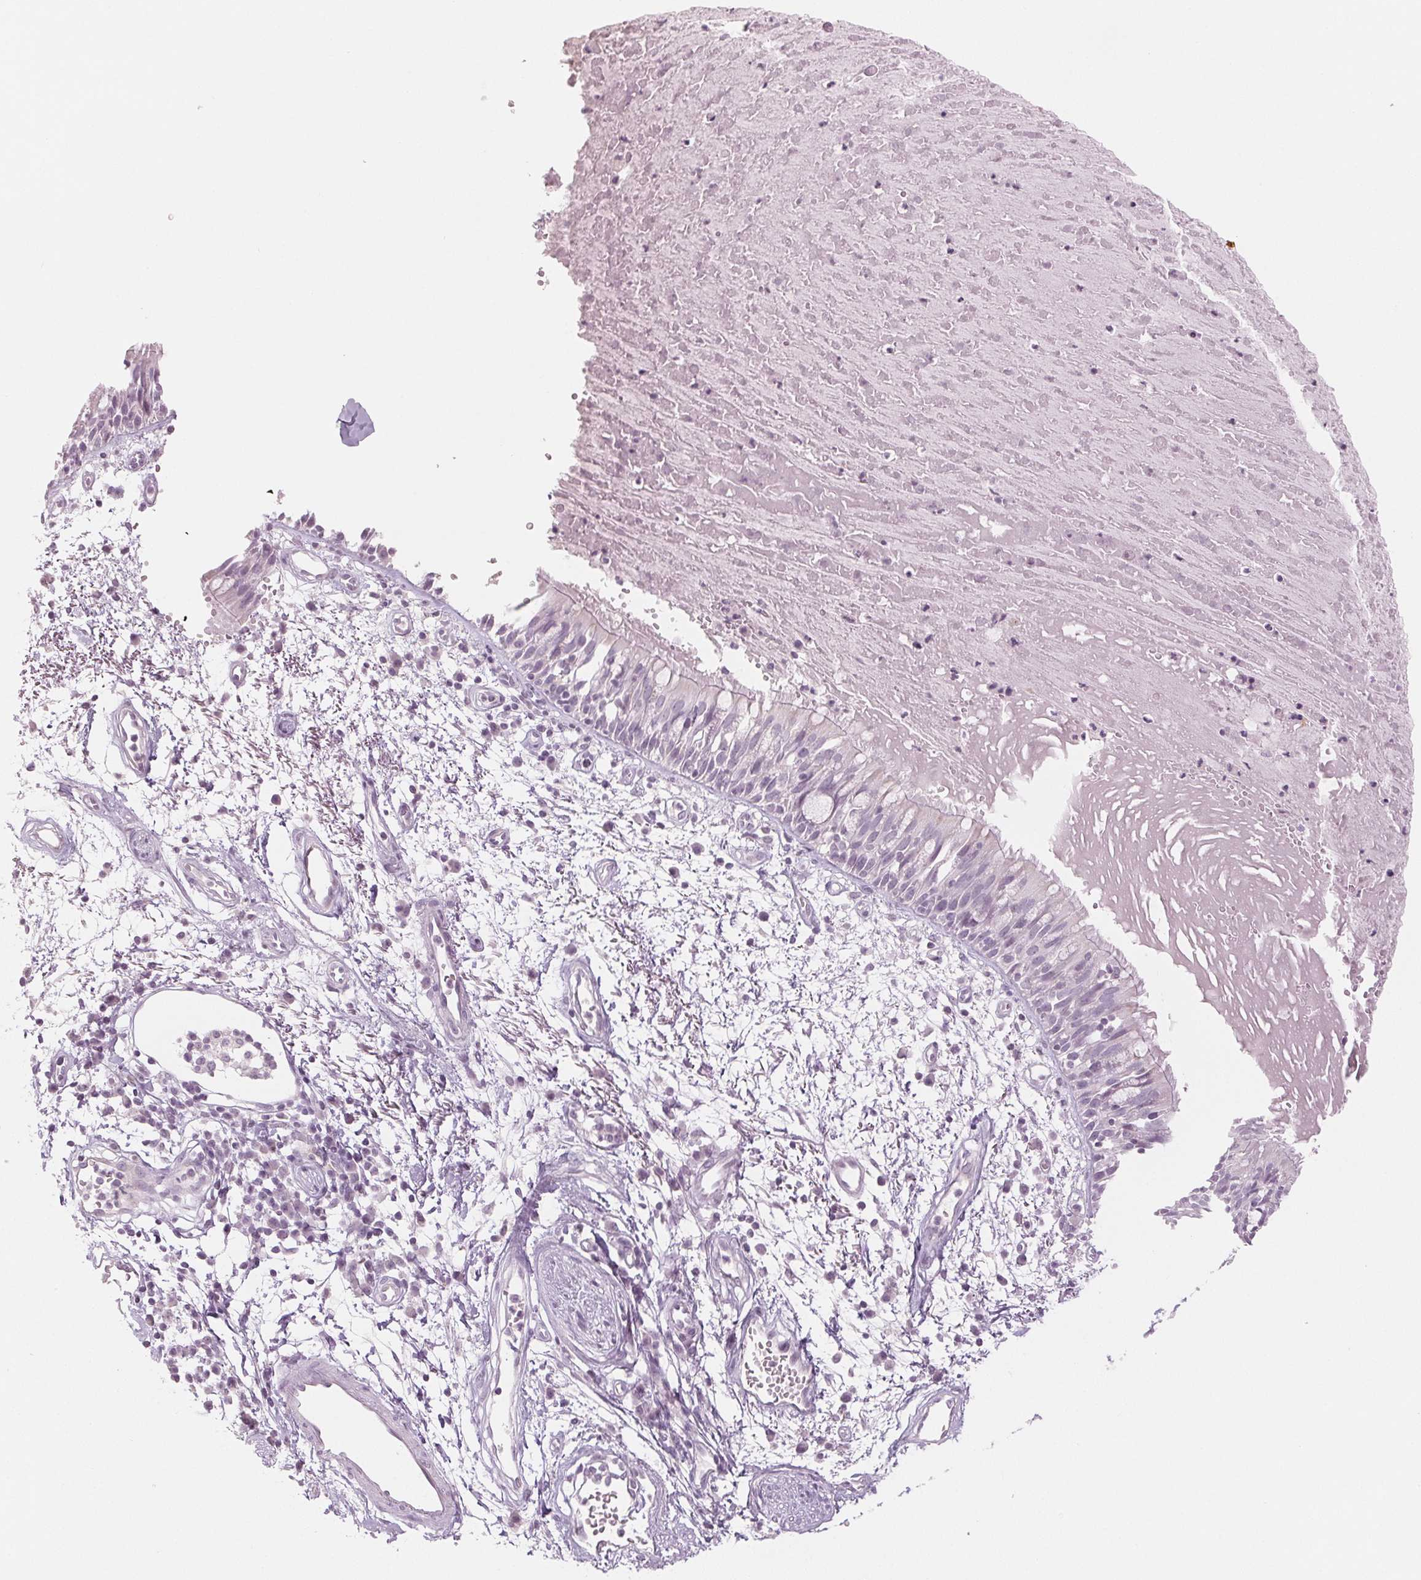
{"staining": {"intensity": "negative", "quantity": "none", "location": "none"}, "tissue": "bronchus", "cell_type": "Respiratory epithelial cells", "image_type": "normal", "snomed": [{"axis": "morphology", "description": "Normal tissue, NOS"}, {"axis": "morphology", "description": "Squamous cell carcinoma, NOS"}, {"axis": "topography", "description": "Cartilage tissue"}, {"axis": "topography", "description": "Bronchus"}, {"axis": "topography", "description": "Lung"}], "caption": "IHC of unremarkable human bronchus shows no positivity in respiratory epithelial cells.", "gene": "EHHADH", "patient": {"sex": "male", "age": 66}}